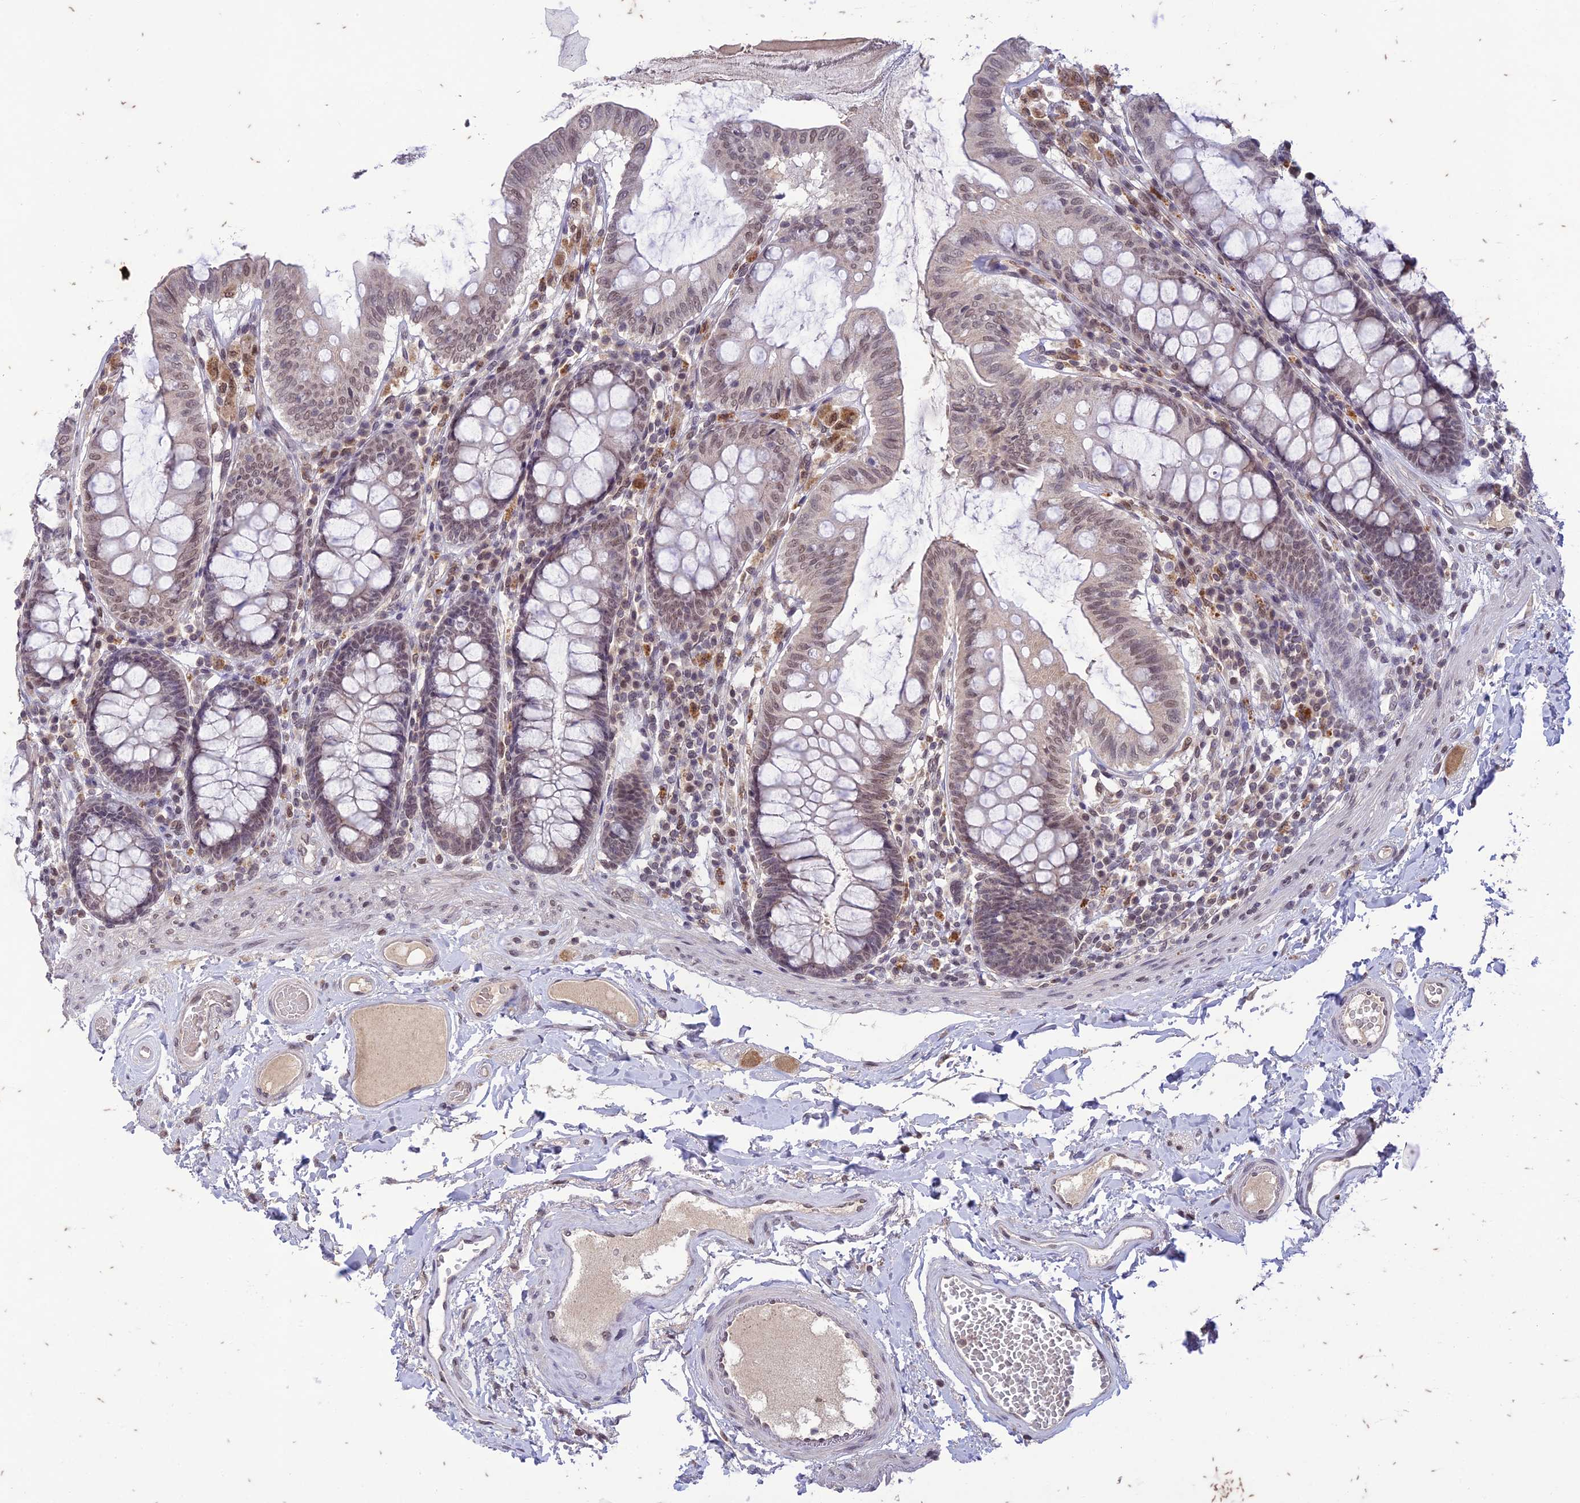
{"staining": {"intensity": "weak", "quantity": "25%-75%", "location": "nuclear"}, "tissue": "colon", "cell_type": "Endothelial cells", "image_type": "normal", "snomed": [{"axis": "morphology", "description": "Normal tissue, NOS"}, {"axis": "topography", "description": "Colon"}], "caption": "This is an image of IHC staining of benign colon, which shows weak staining in the nuclear of endothelial cells.", "gene": "POP4", "patient": {"sex": "male", "age": 84}}